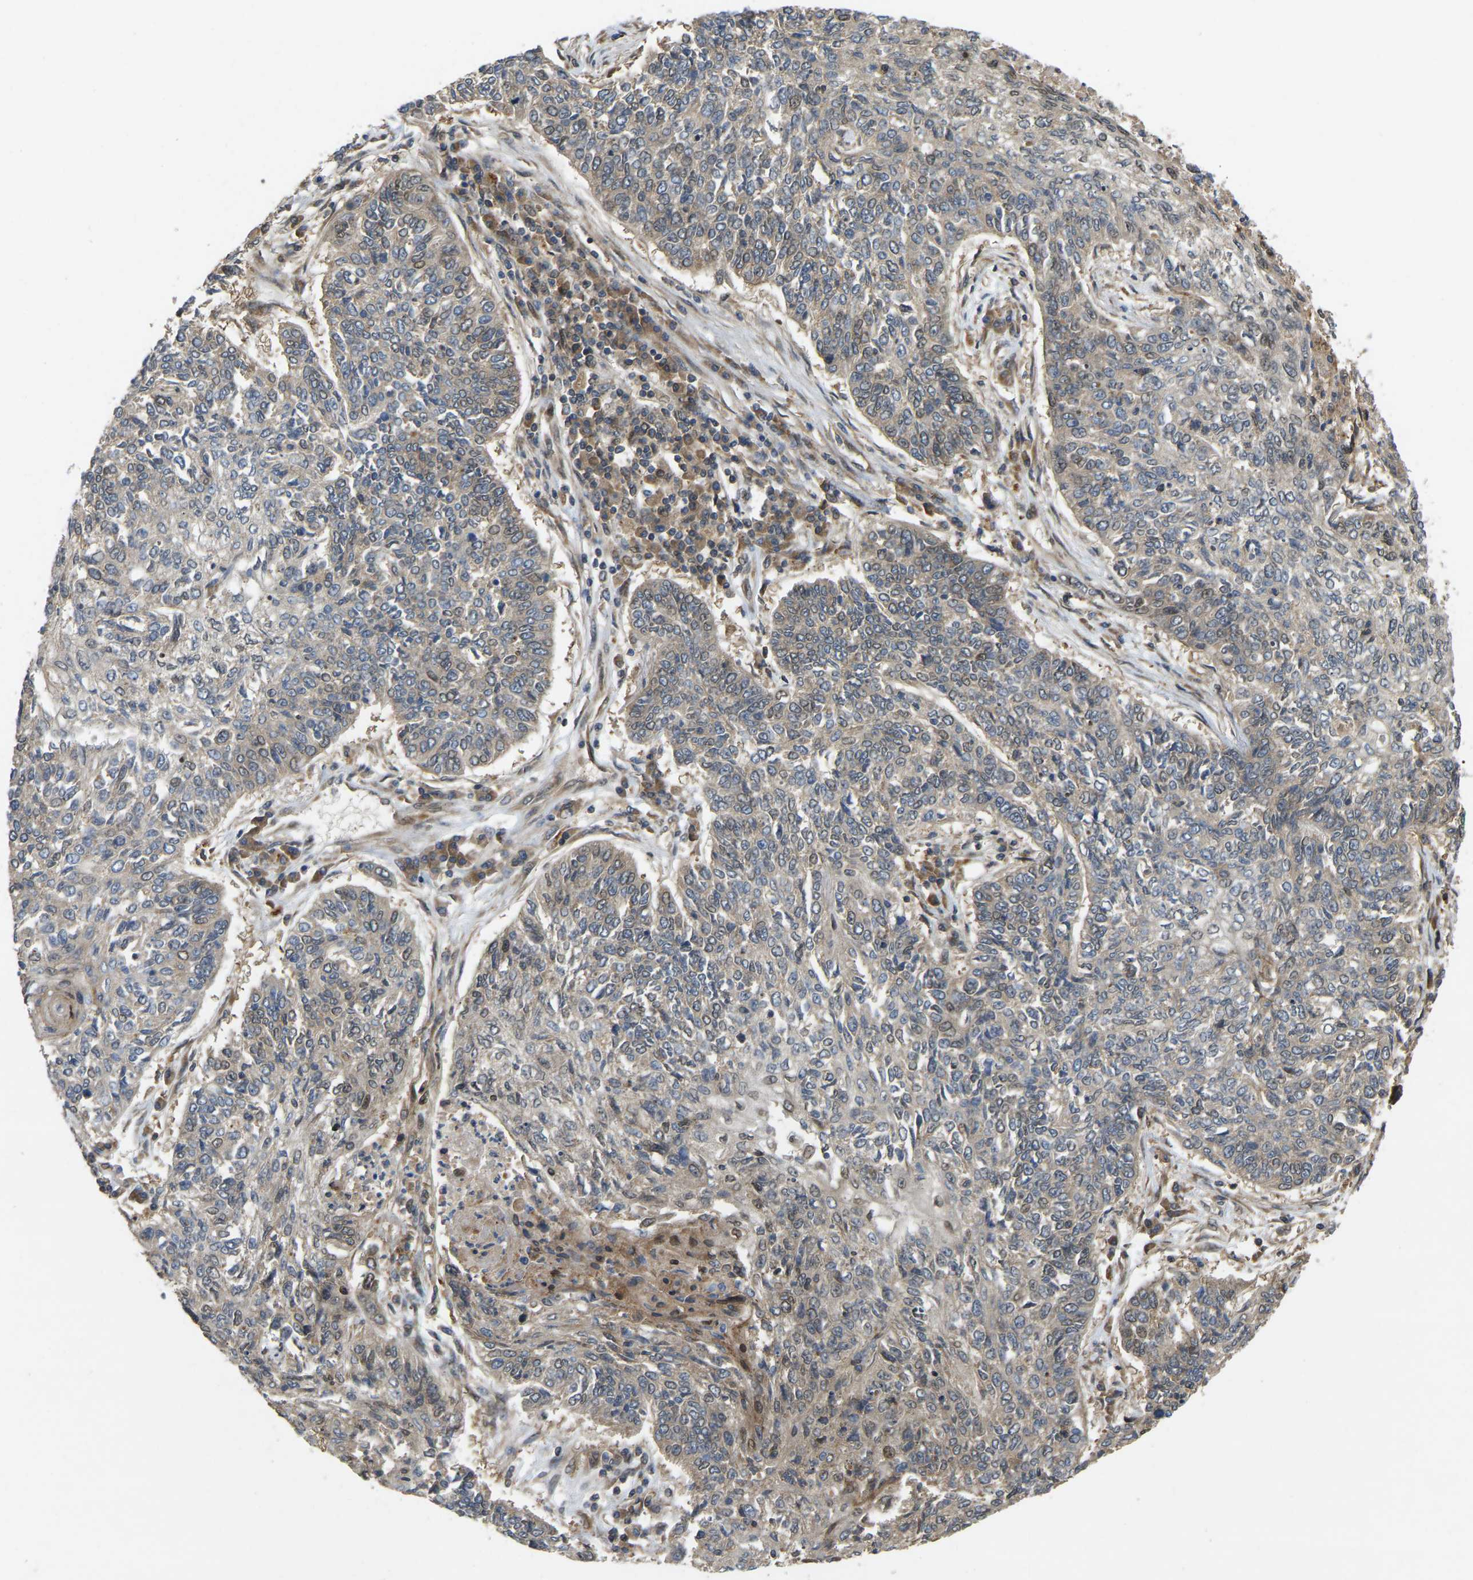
{"staining": {"intensity": "weak", "quantity": "<25%", "location": "cytoplasmic/membranous"}, "tissue": "lung cancer", "cell_type": "Tumor cells", "image_type": "cancer", "snomed": [{"axis": "morphology", "description": "Normal tissue, NOS"}, {"axis": "morphology", "description": "Squamous cell carcinoma, NOS"}, {"axis": "topography", "description": "Cartilage tissue"}, {"axis": "topography", "description": "Bronchus"}, {"axis": "topography", "description": "Lung"}], "caption": "The histopathology image exhibits no staining of tumor cells in squamous cell carcinoma (lung).", "gene": "KIAA1549", "patient": {"sex": "female", "age": 49}}